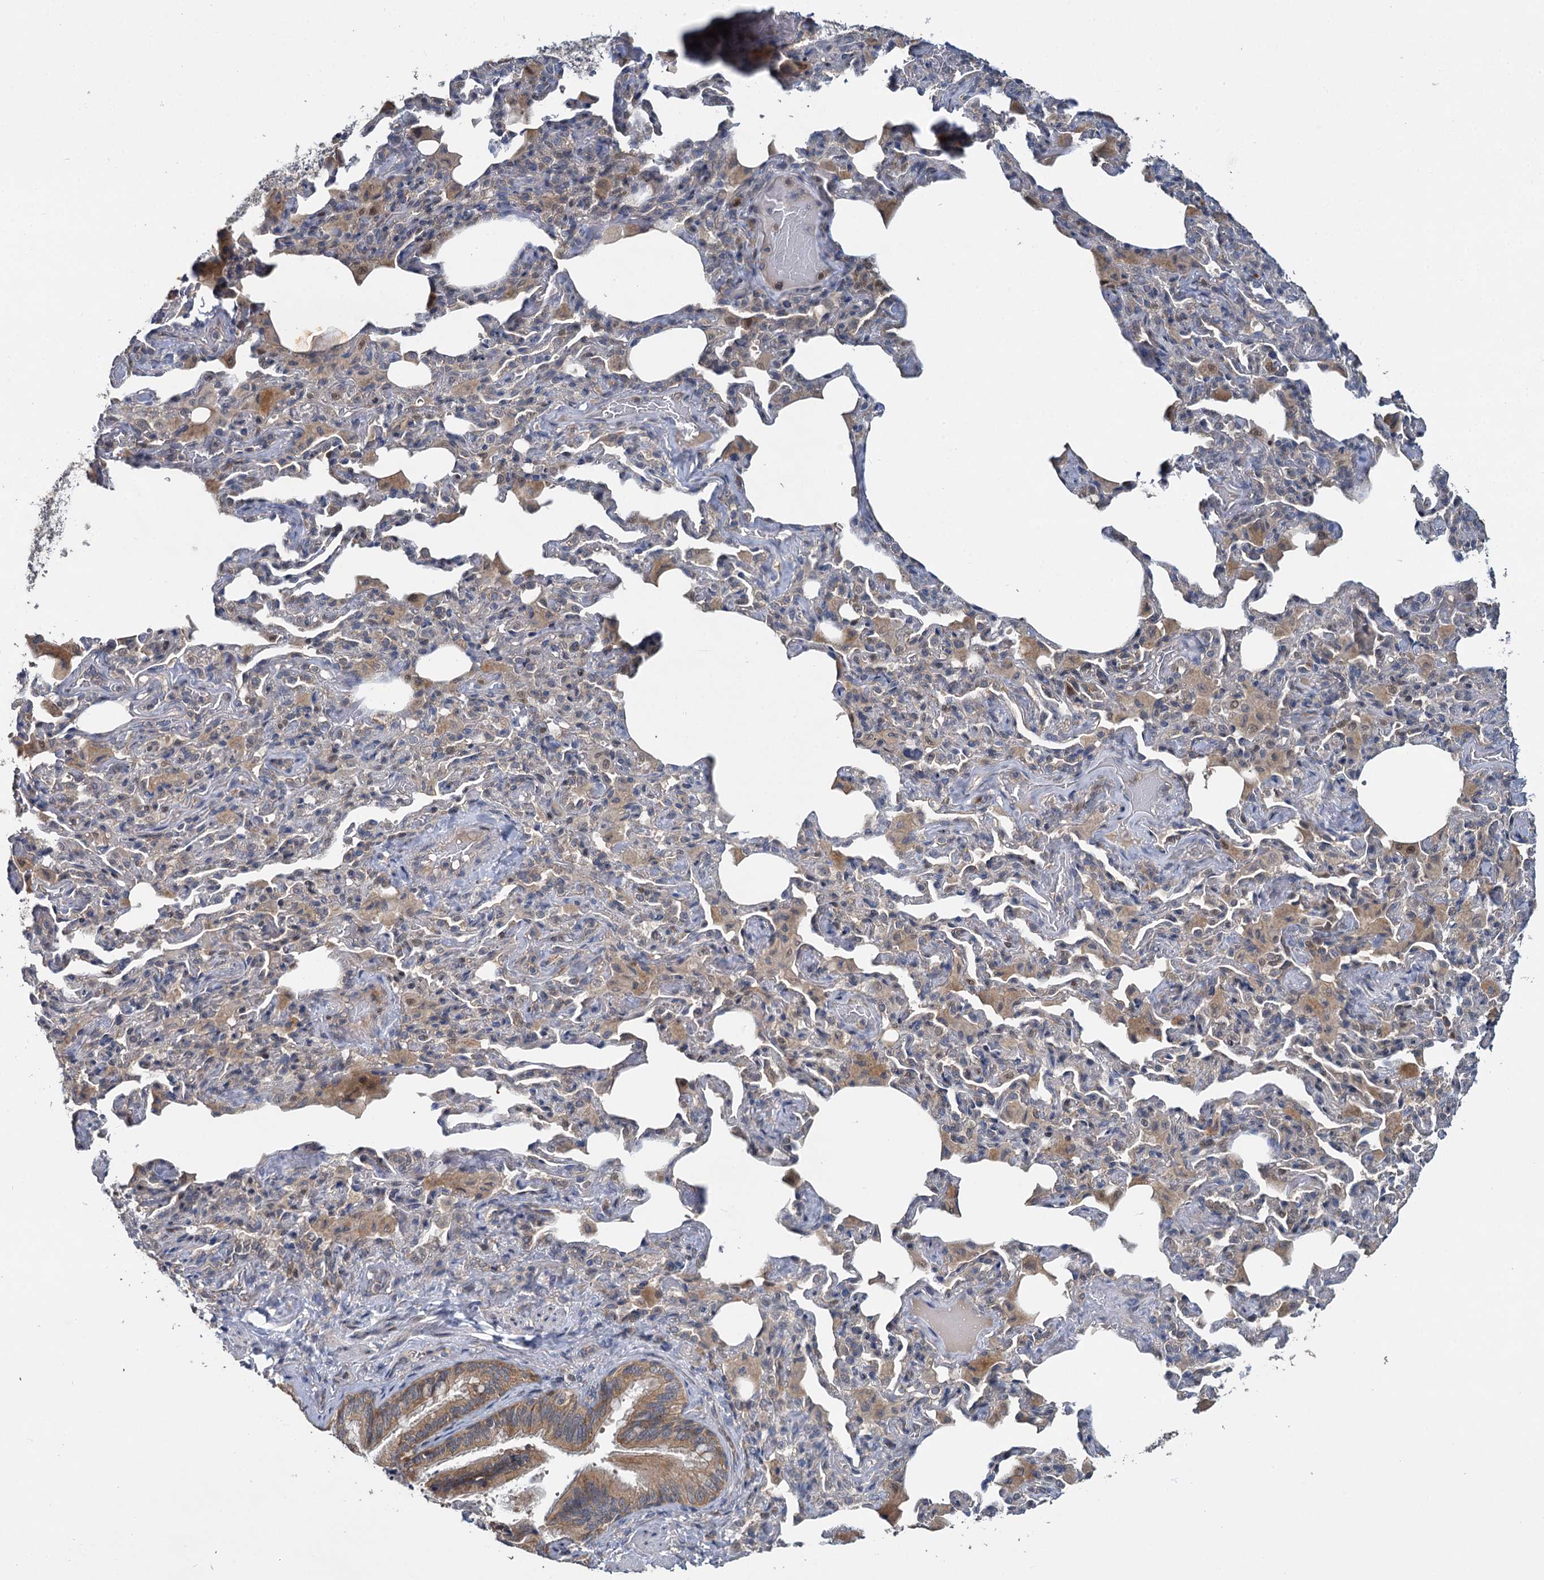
{"staining": {"intensity": "moderate", "quantity": ">75%", "location": "cytoplasmic/membranous"}, "tissue": "bronchus", "cell_type": "Respiratory epithelial cells", "image_type": "normal", "snomed": [{"axis": "morphology", "description": "Normal tissue, NOS"}, {"axis": "morphology", "description": "Inflammation, NOS"}, {"axis": "topography", "description": "Lung"}], "caption": "About >75% of respiratory epithelial cells in benign human bronchus reveal moderate cytoplasmic/membranous protein expression as visualized by brown immunohistochemical staining.", "gene": "TMEM39A", "patient": {"sex": "female", "age": 46}}